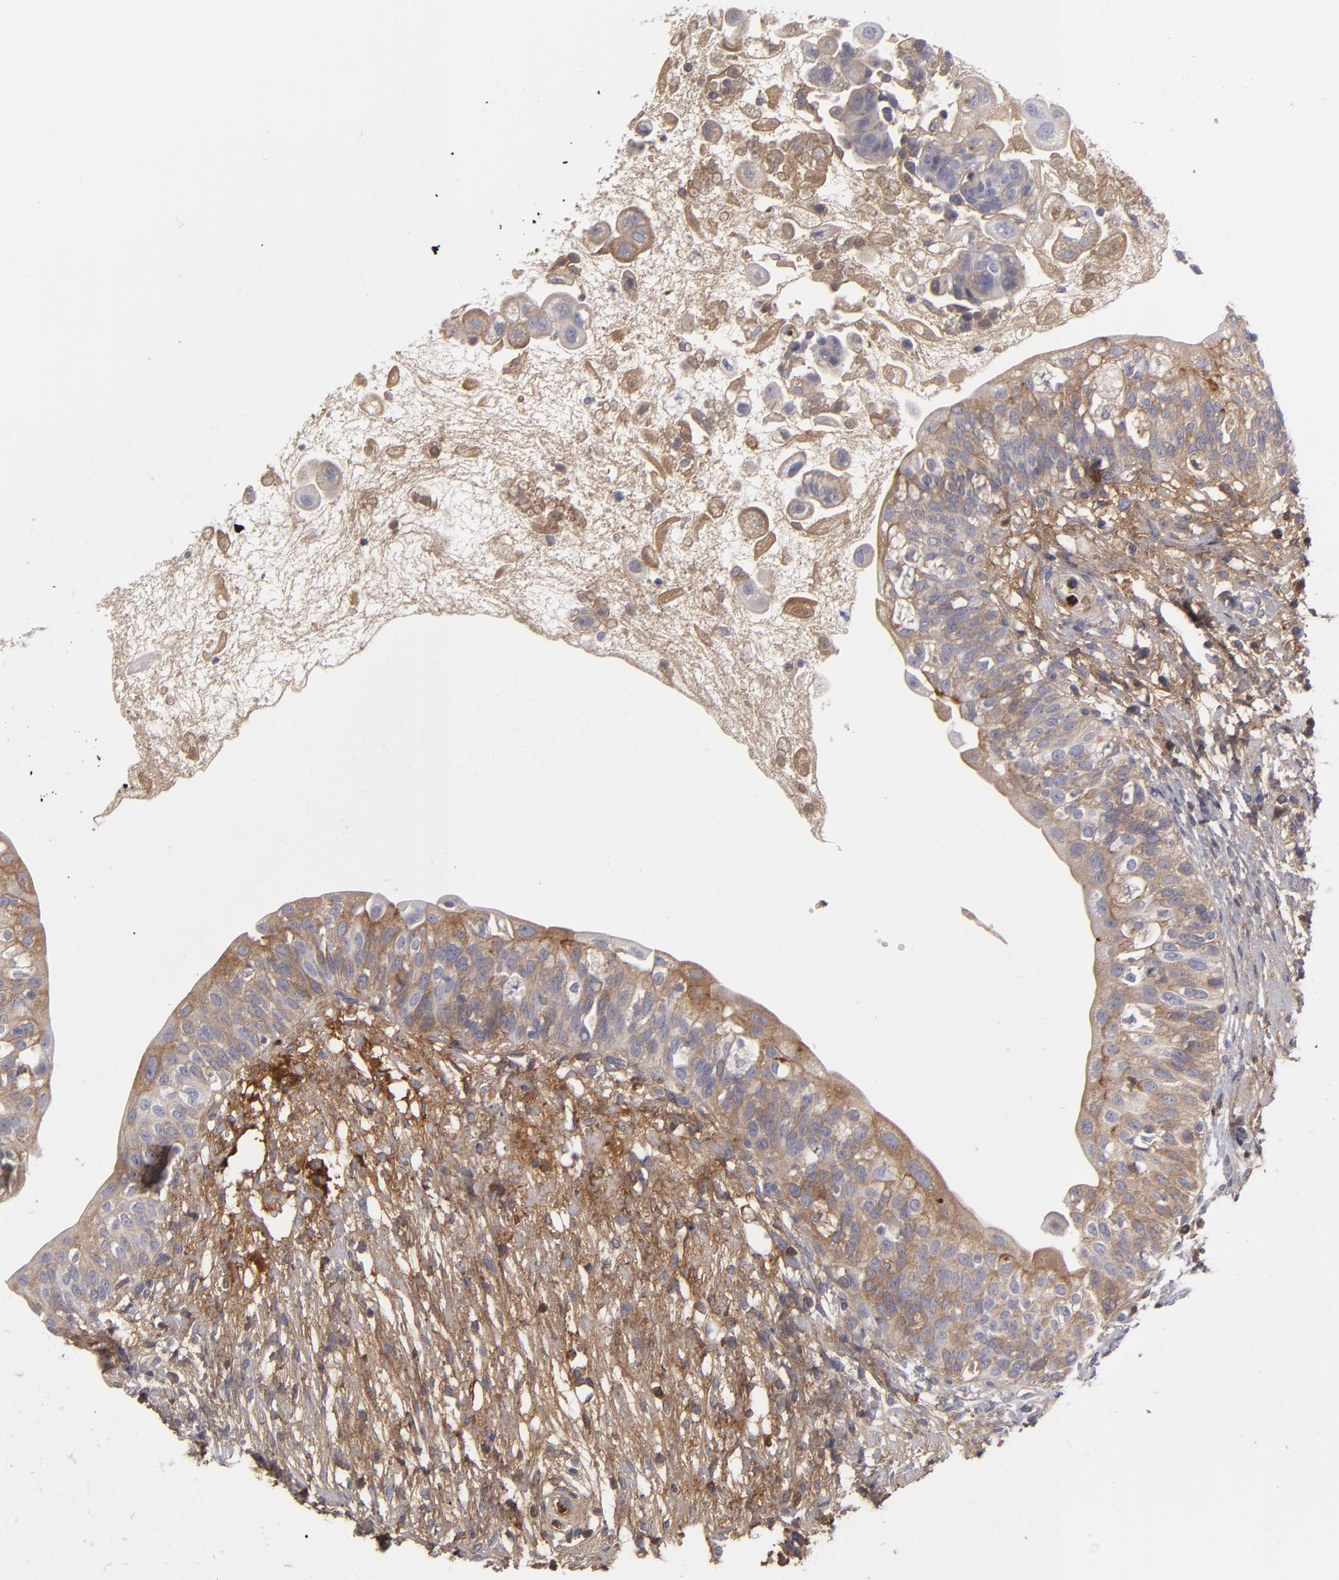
{"staining": {"intensity": "weak", "quantity": "<25%", "location": "cytoplasmic/membranous"}, "tissue": "urinary bladder", "cell_type": "Urothelial cells", "image_type": "normal", "snomed": [{"axis": "morphology", "description": "Normal tissue, NOS"}, {"axis": "topography", "description": "Urinary bladder"}], "caption": "This is an IHC micrograph of normal urinary bladder. There is no positivity in urothelial cells.", "gene": "LRG1", "patient": {"sex": "female", "age": 55}}